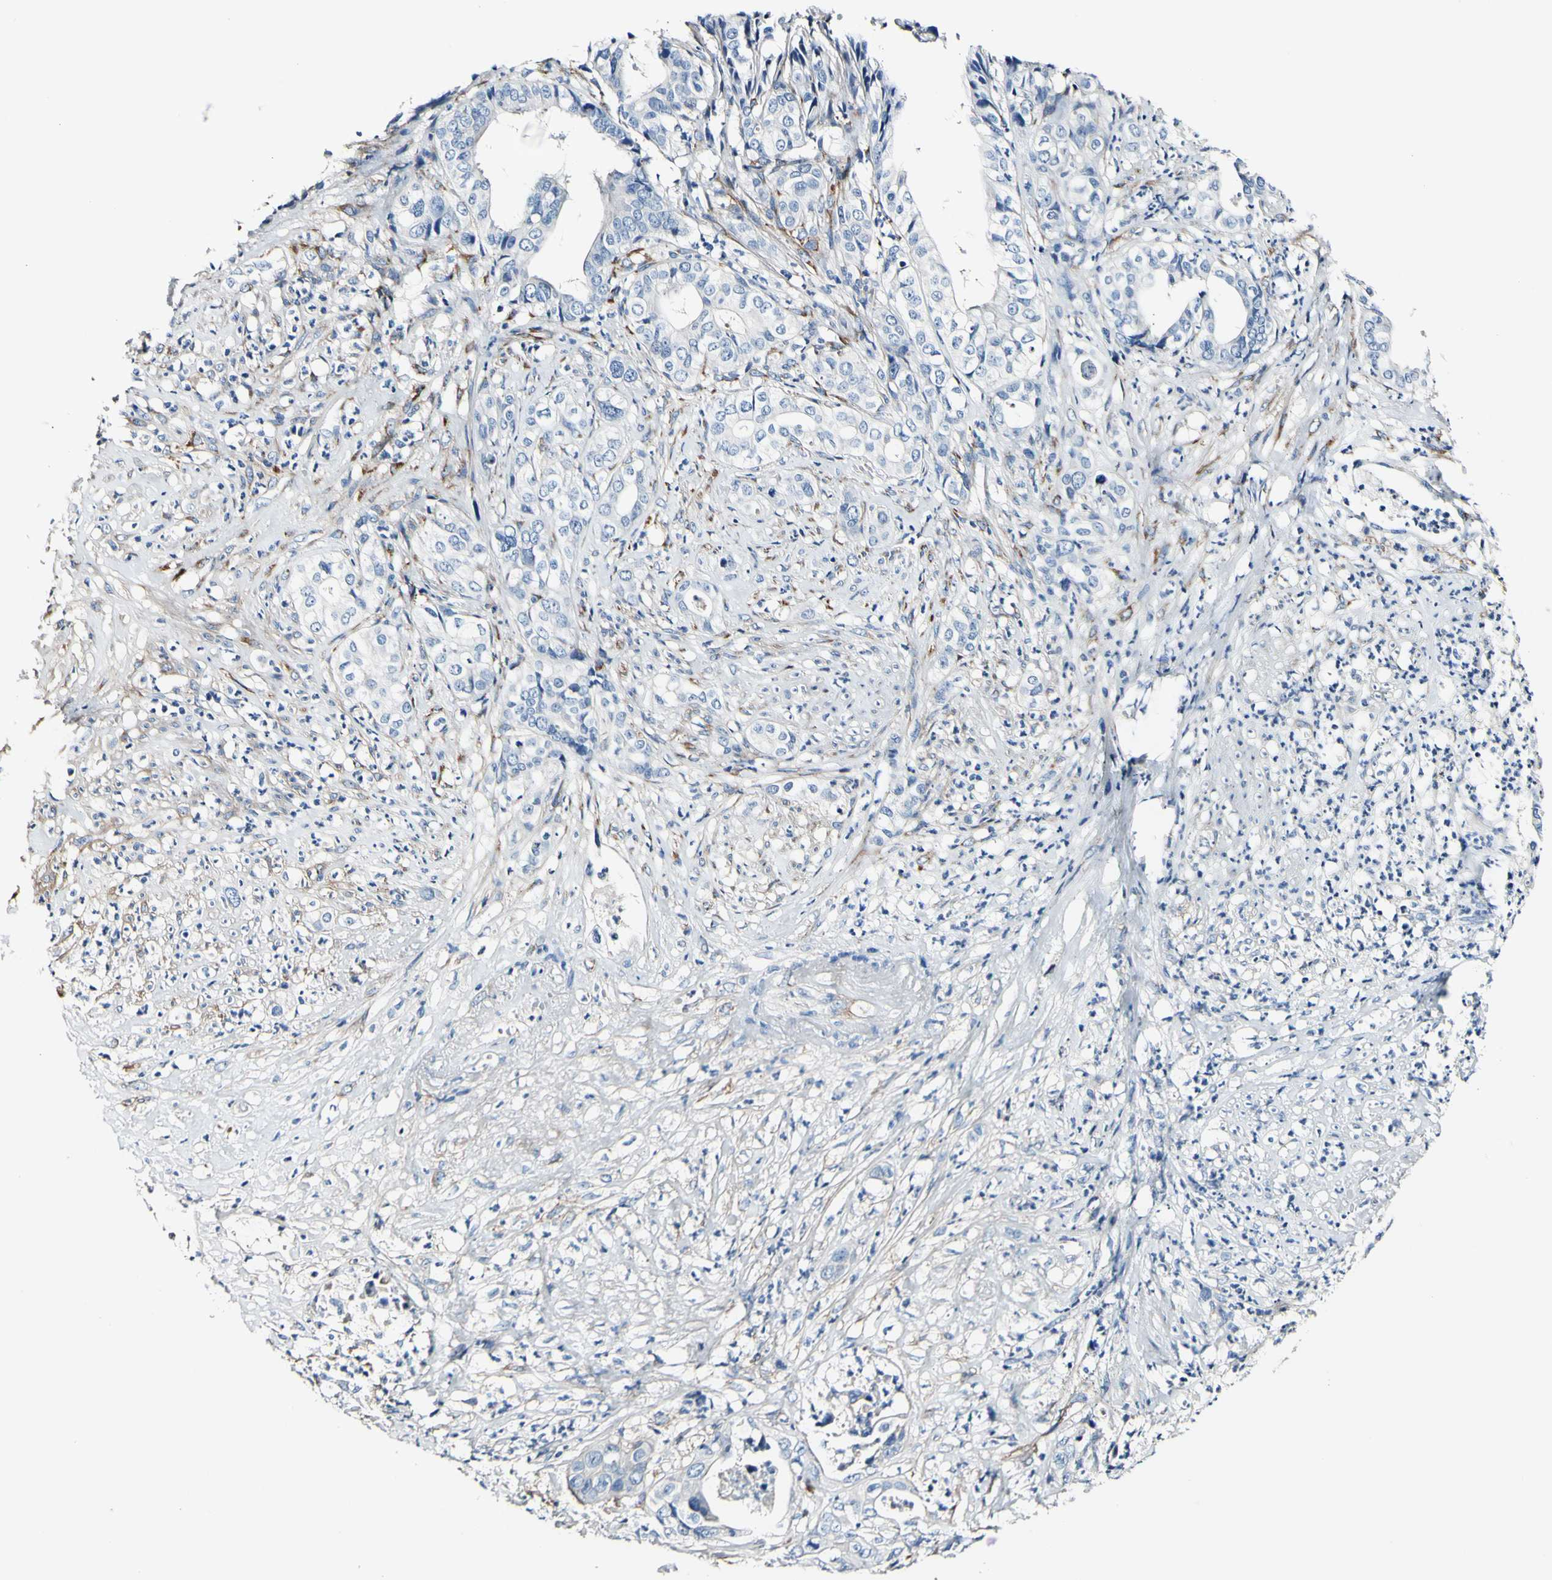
{"staining": {"intensity": "negative", "quantity": "none", "location": "none"}, "tissue": "liver cancer", "cell_type": "Tumor cells", "image_type": "cancer", "snomed": [{"axis": "morphology", "description": "Cholangiocarcinoma"}, {"axis": "topography", "description": "Liver"}], "caption": "DAB immunohistochemical staining of liver cancer displays no significant positivity in tumor cells. (DAB IHC with hematoxylin counter stain).", "gene": "COL6A3", "patient": {"sex": "female", "age": 61}}